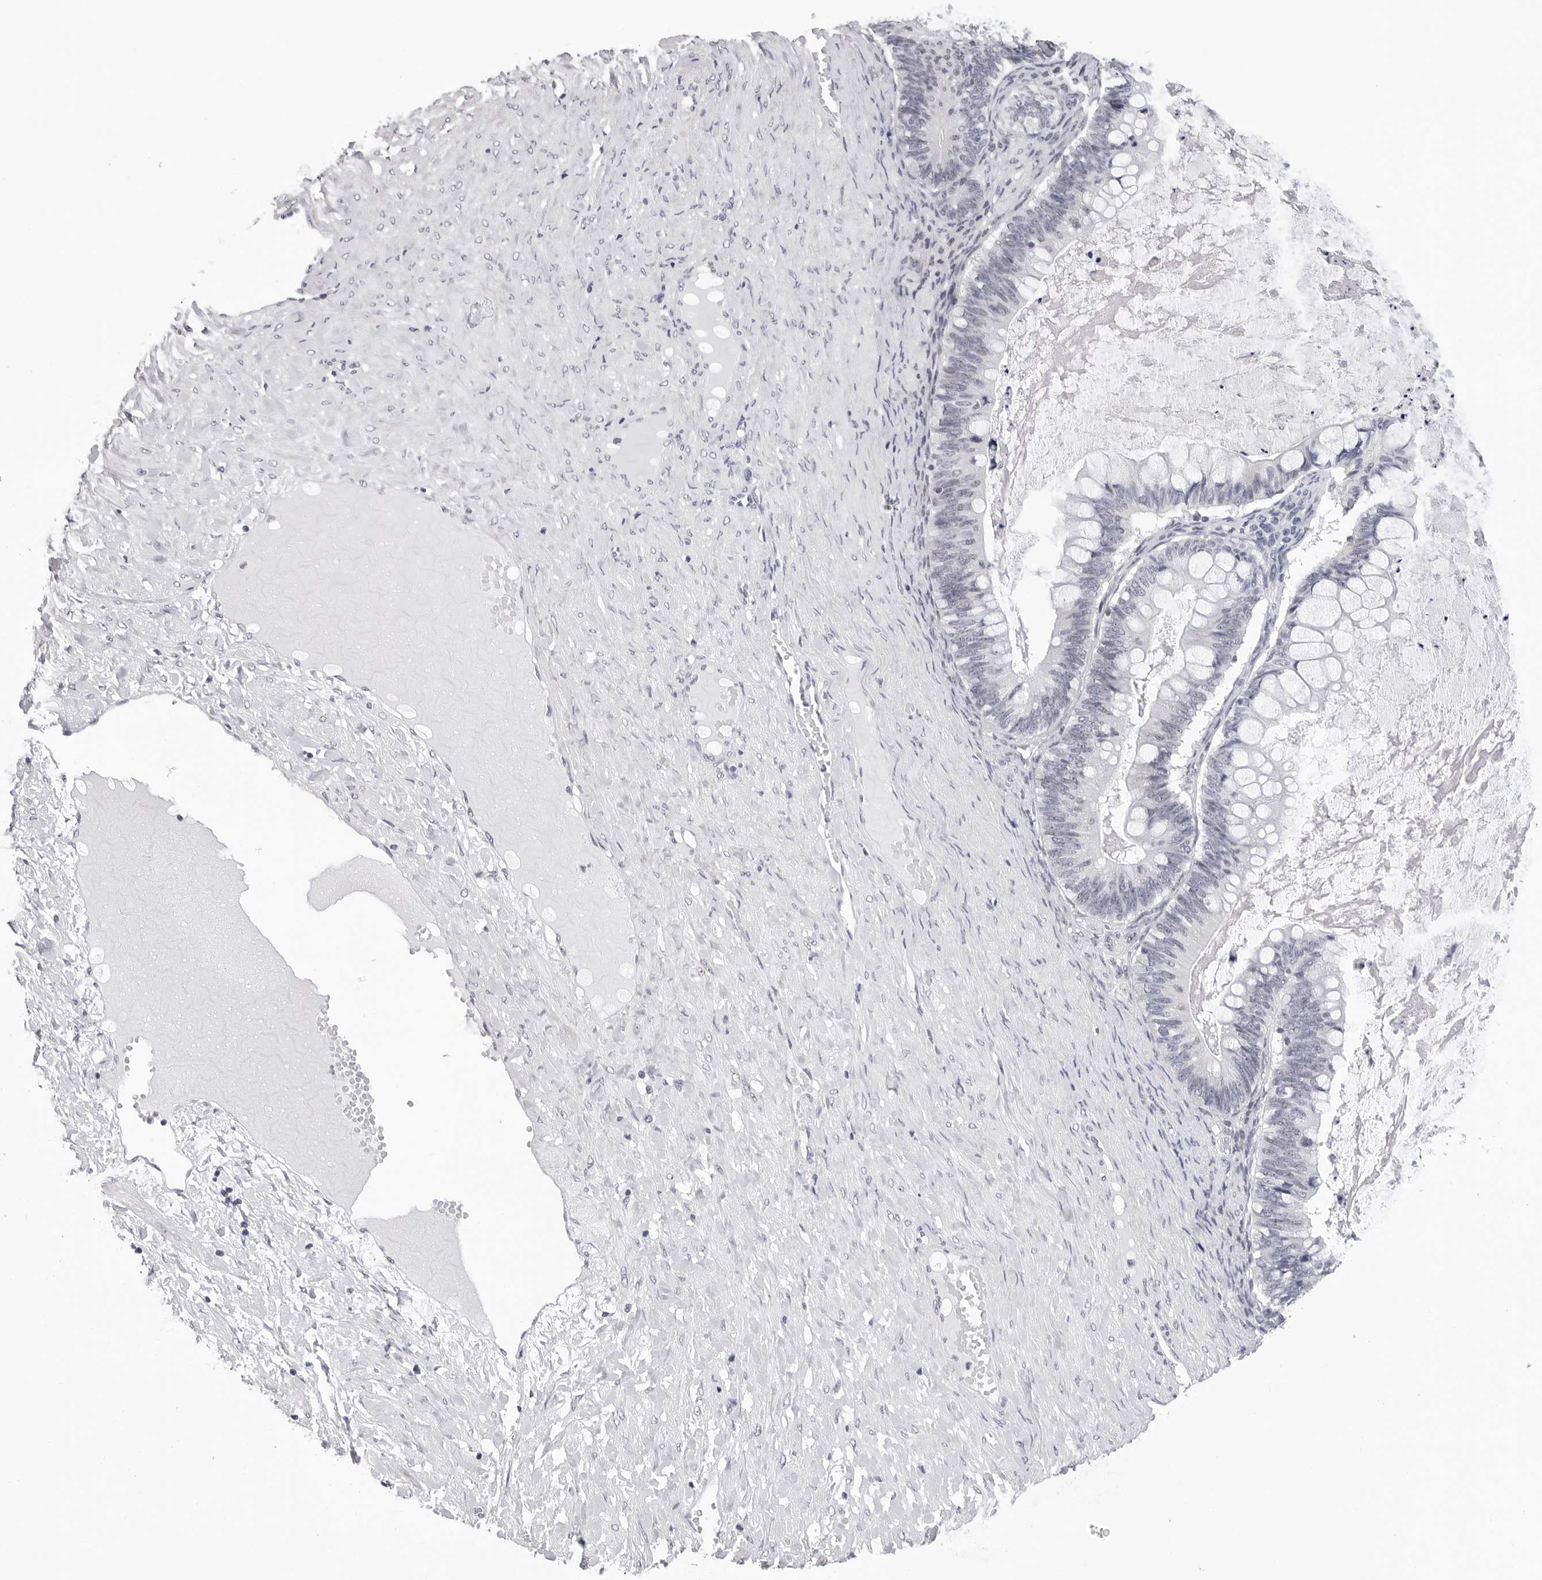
{"staining": {"intensity": "negative", "quantity": "none", "location": "none"}, "tissue": "ovarian cancer", "cell_type": "Tumor cells", "image_type": "cancer", "snomed": [{"axis": "morphology", "description": "Cystadenocarcinoma, mucinous, NOS"}, {"axis": "topography", "description": "Ovary"}], "caption": "The image demonstrates no significant staining in tumor cells of mucinous cystadenocarcinoma (ovarian).", "gene": "GNL2", "patient": {"sex": "female", "age": 61}}